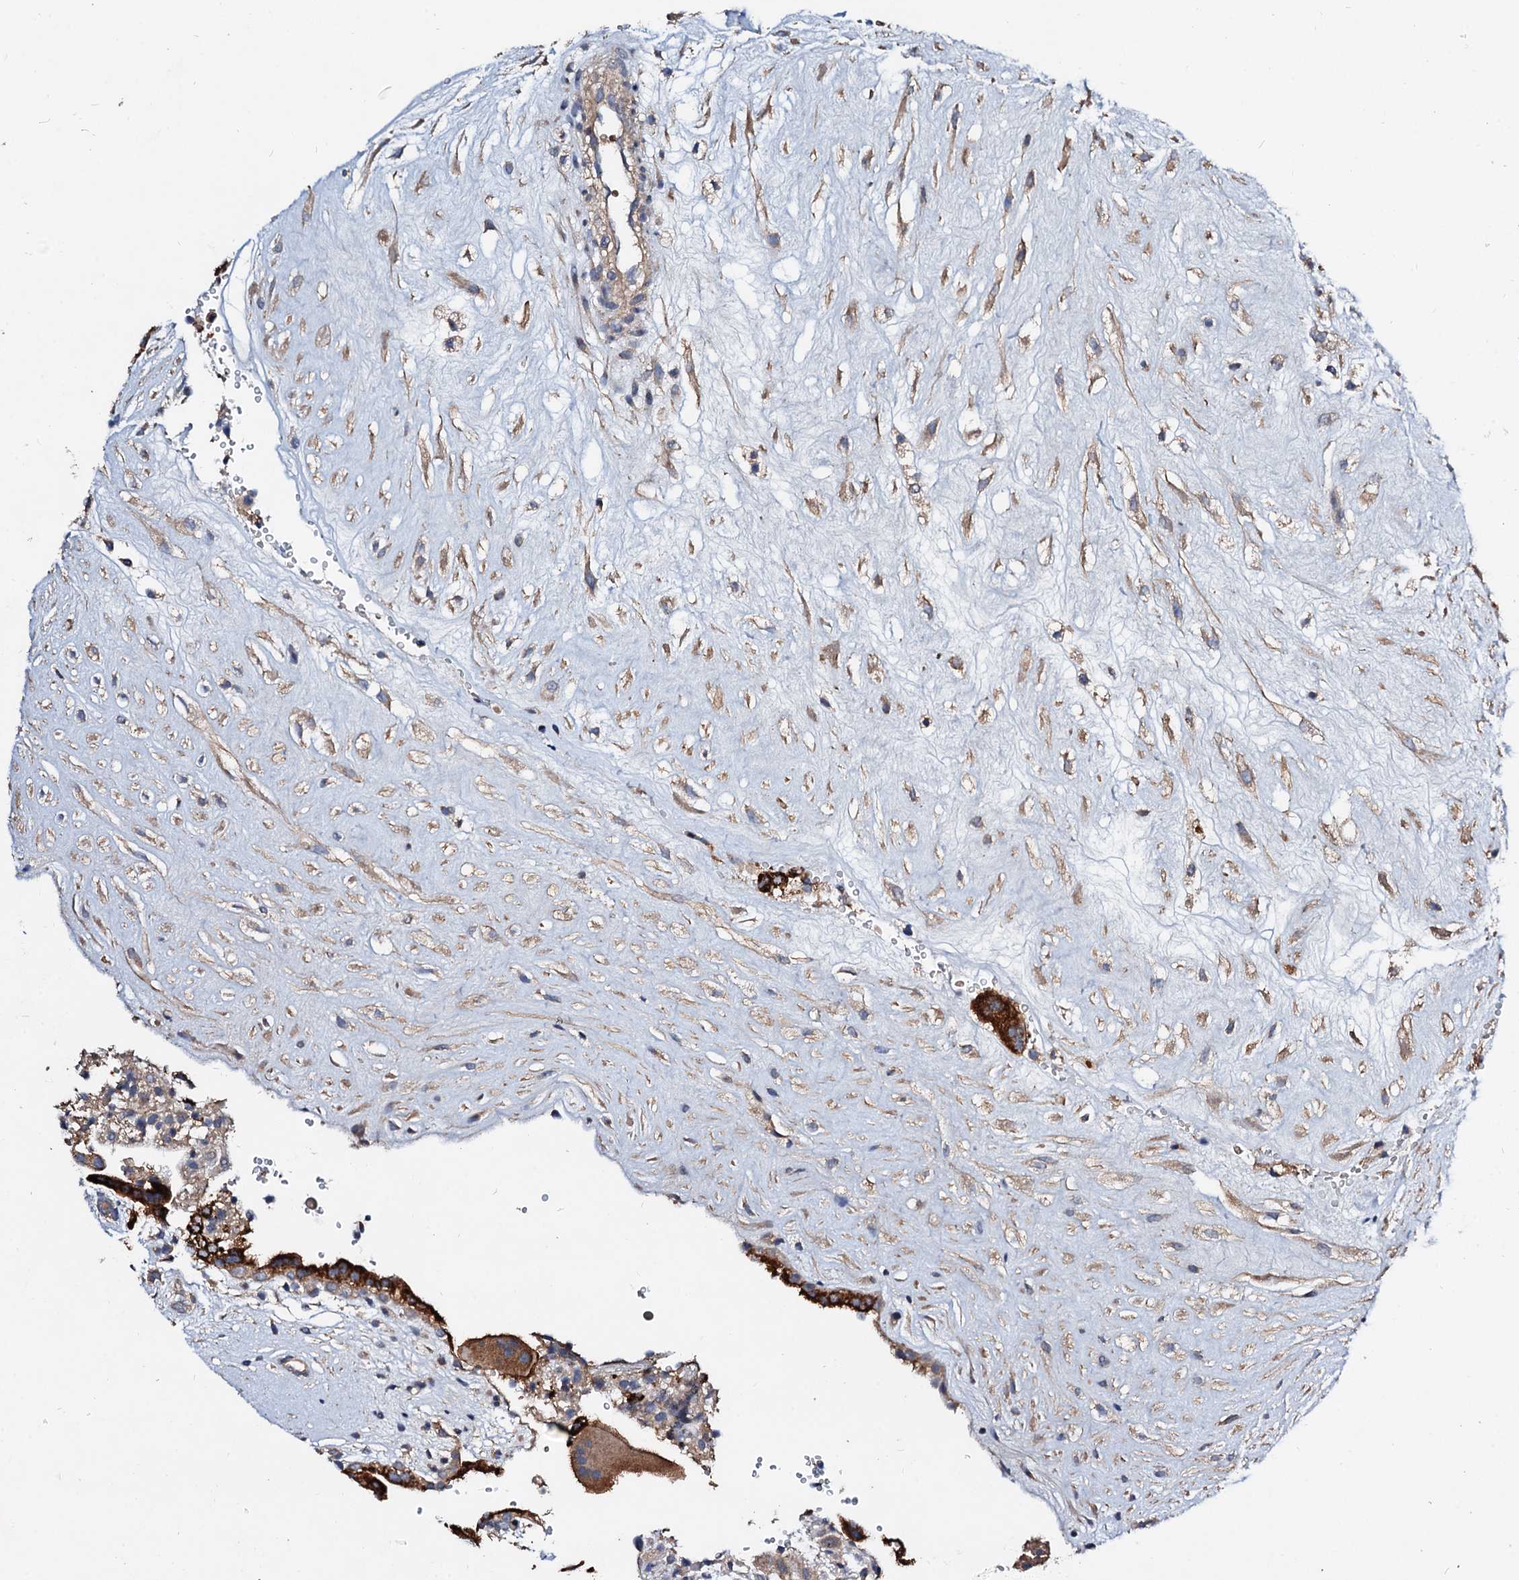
{"staining": {"intensity": "weak", "quantity": ">75%", "location": "cytoplasmic/membranous"}, "tissue": "placenta", "cell_type": "Decidual cells", "image_type": "normal", "snomed": [{"axis": "morphology", "description": "Normal tissue, NOS"}, {"axis": "topography", "description": "Placenta"}], "caption": "Placenta stained with DAB (3,3'-diaminobenzidine) IHC demonstrates low levels of weak cytoplasmic/membranous expression in about >75% of decidual cells.", "gene": "FIBIN", "patient": {"sex": "female", "age": 18}}